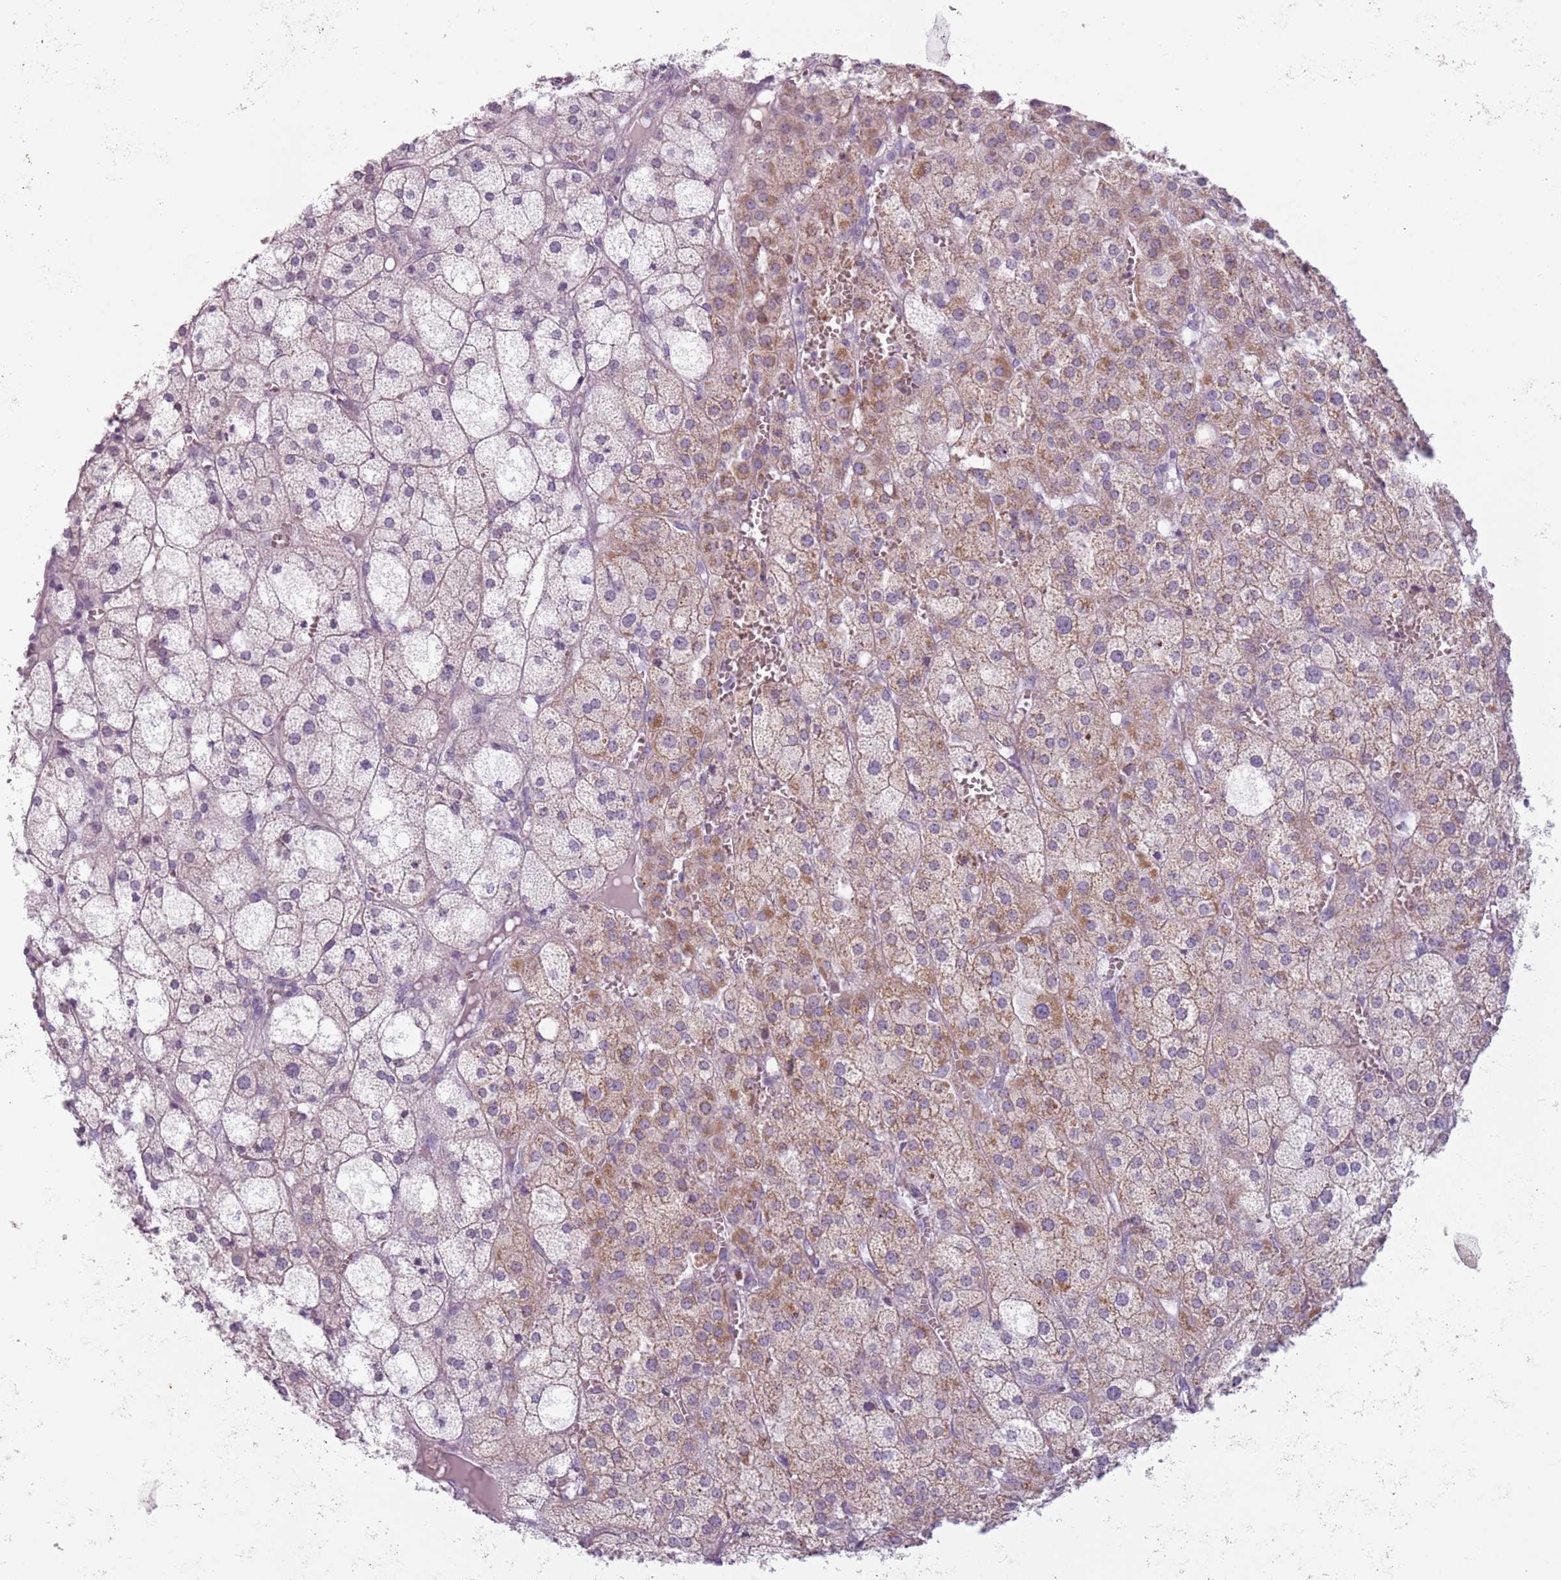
{"staining": {"intensity": "moderate", "quantity": "25%-75%", "location": "cytoplasmic/membranous"}, "tissue": "adrenal gland", "cell_type": "Glandular cells", "image_type": "normal", "snomed": [{"axis": "morphology", "description": "Normal tissue, NOS"}, {"axis": "topography", "description": "Adrenal gland"}], "caption": "The histopathology image displays staining of unremarkable adrenal gland, revealing moderate cytoplasmic/membranous protein expression (brown color) within glandular cells.", "gene": "MEGF8", "patient": {"sex": "female", "age": 61}}